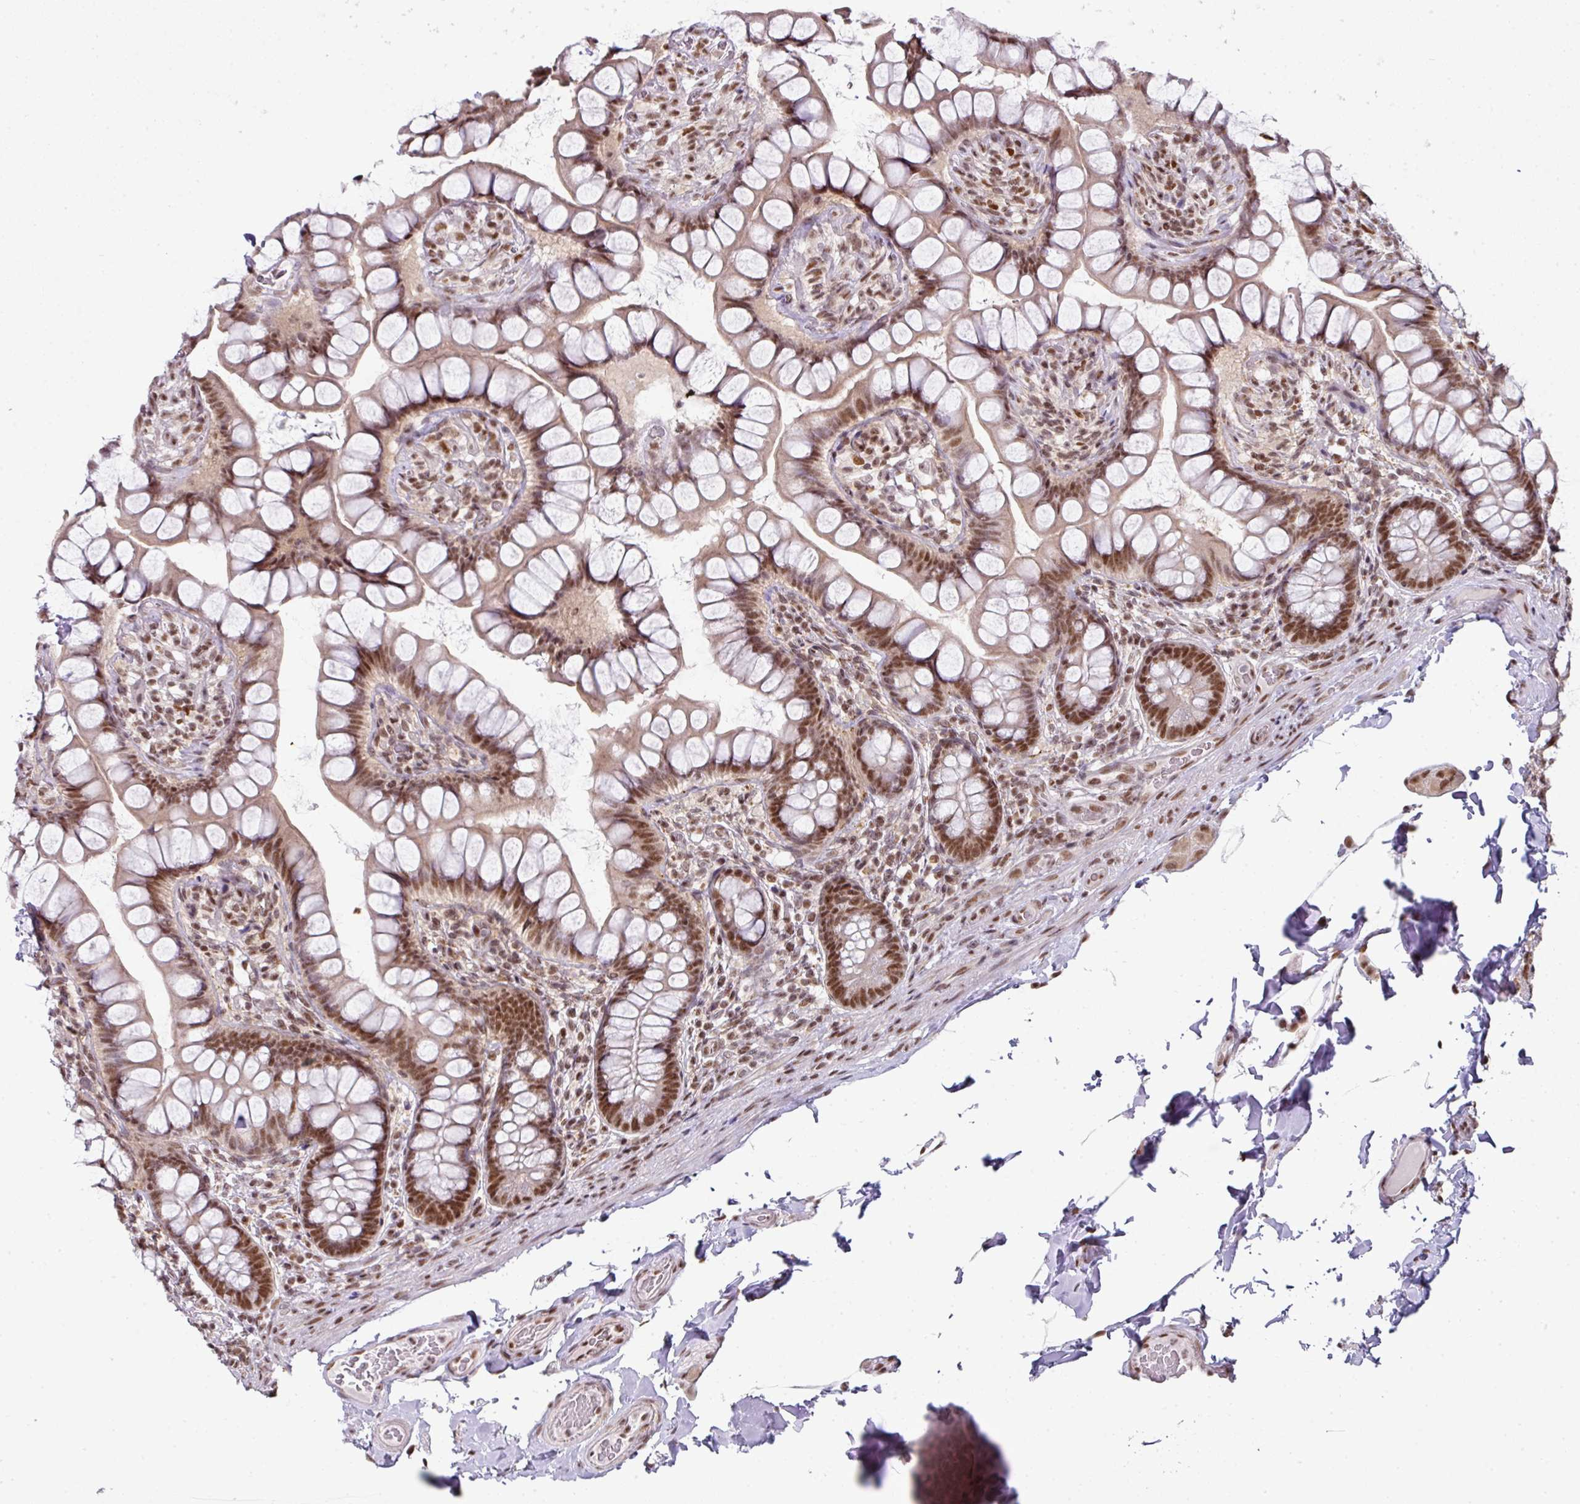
{"staining": {"intensity": "strong", "quantity": ">75%", "location": "nuclear"}, "tissue": "small intestine", "cell_type": "Glandular cells", "image_type": "normal", "snomed": [{"axis": "morphology", "description": "Normal tissue, NOS"}, {"axis": "topography", "description": "Small intestine"}], "caption": "Benign small intestine reveals strong nuclear positivity in approximately >75% of glandular cells, visualized by immunohistochemistry.", "gene": "NFYA", "patient": {"sex": "male", "age": 70}}